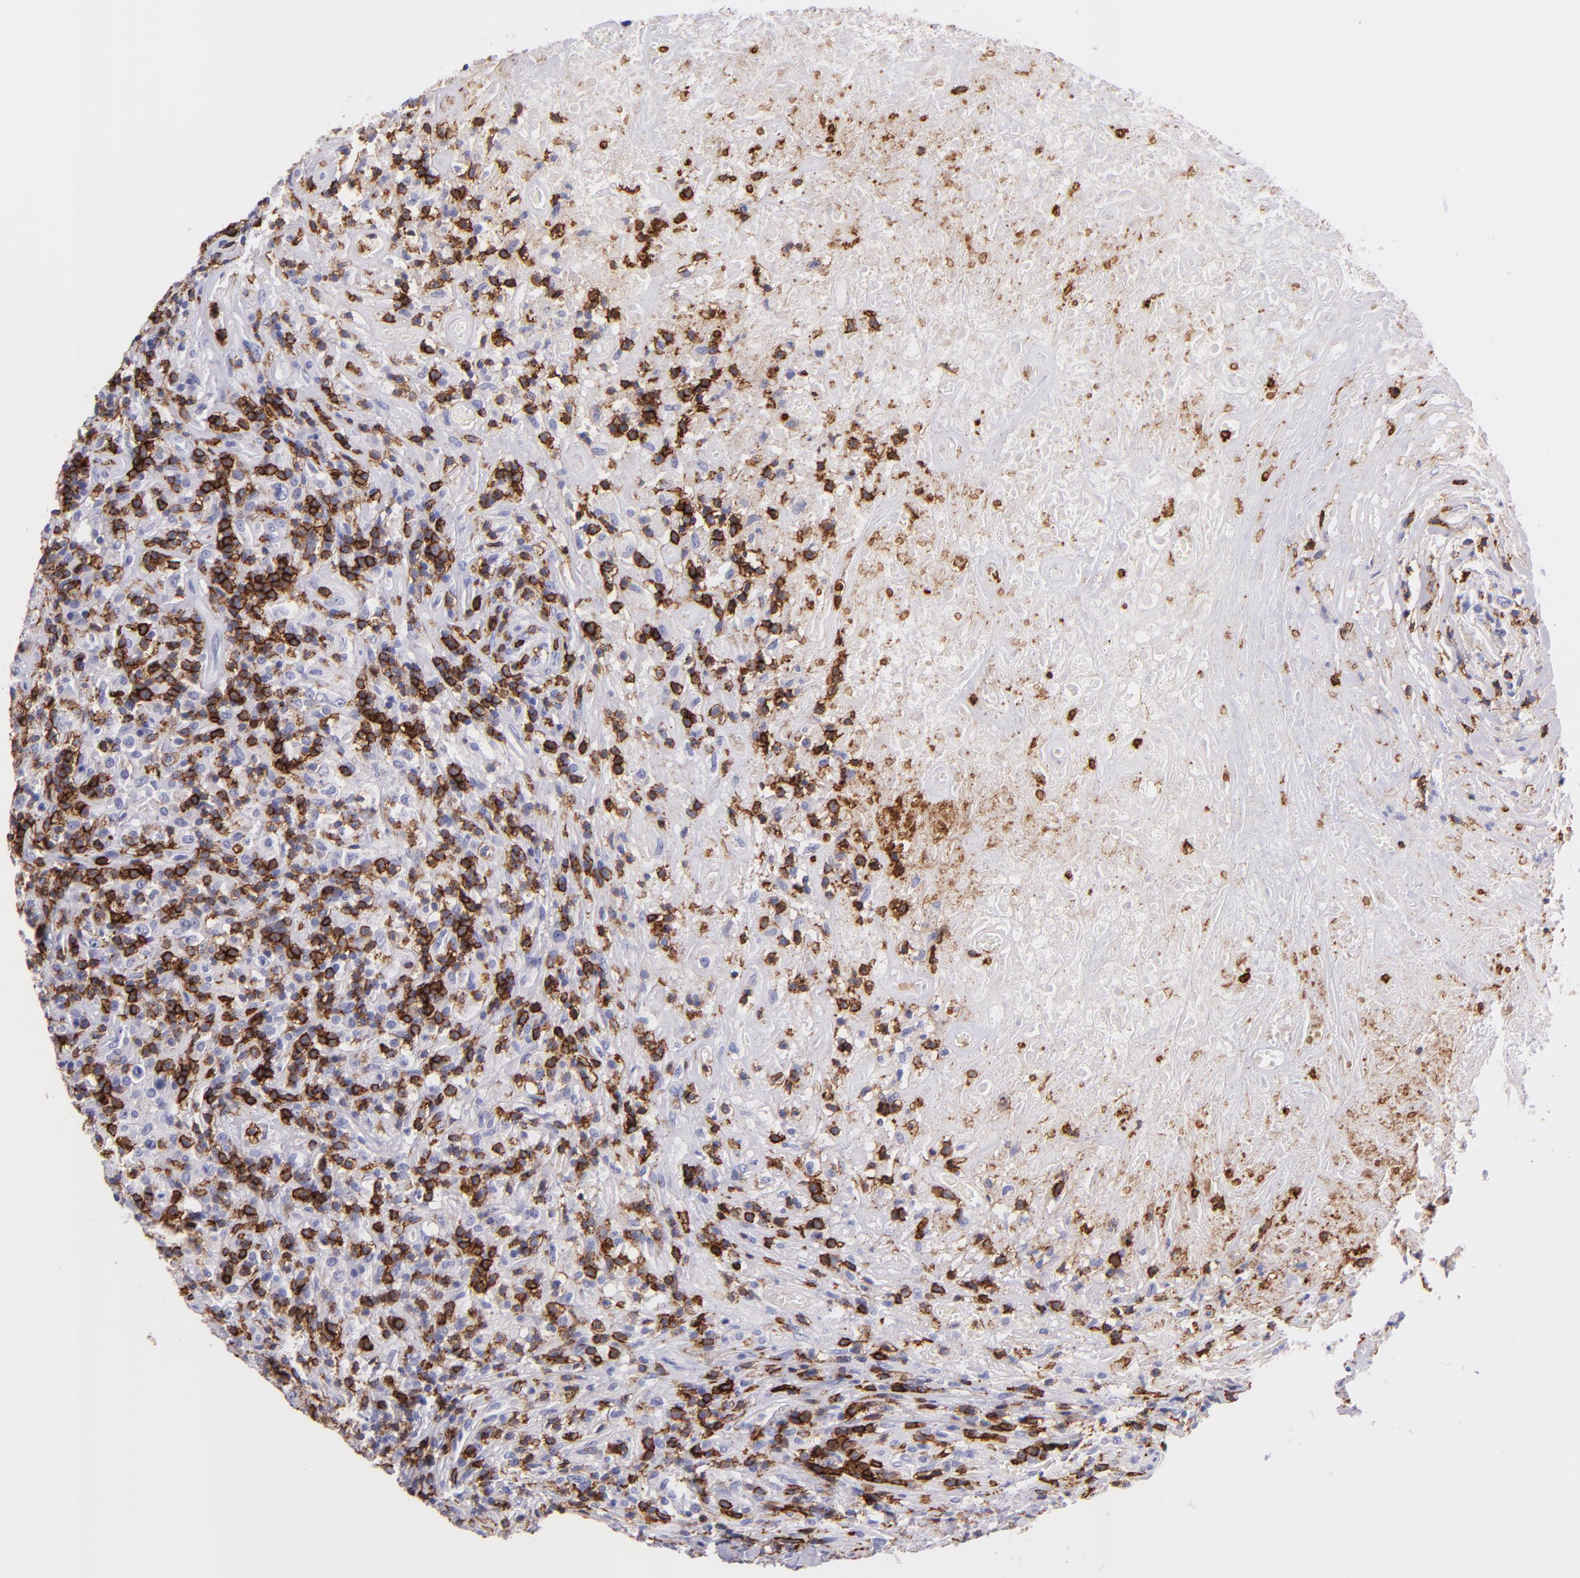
{"staining": {"intensity": "negative", "quantity": "none", "location": "none"}, "tissue": "lymphoma", "cell_type": "Tumor cells", "image_type": "cancer", "snomed": [{"axis": "morphology", "description": "Hodgkin's disease, NOS"}, {"axis": "topography", "description": "Lymph node"}], "caption": "This is an immunohistochemistry image of Hodgkin's disease. There is no staining in tumor cells.", "gene": "SPN", "patient": {"sex": "male", "age": 46}}